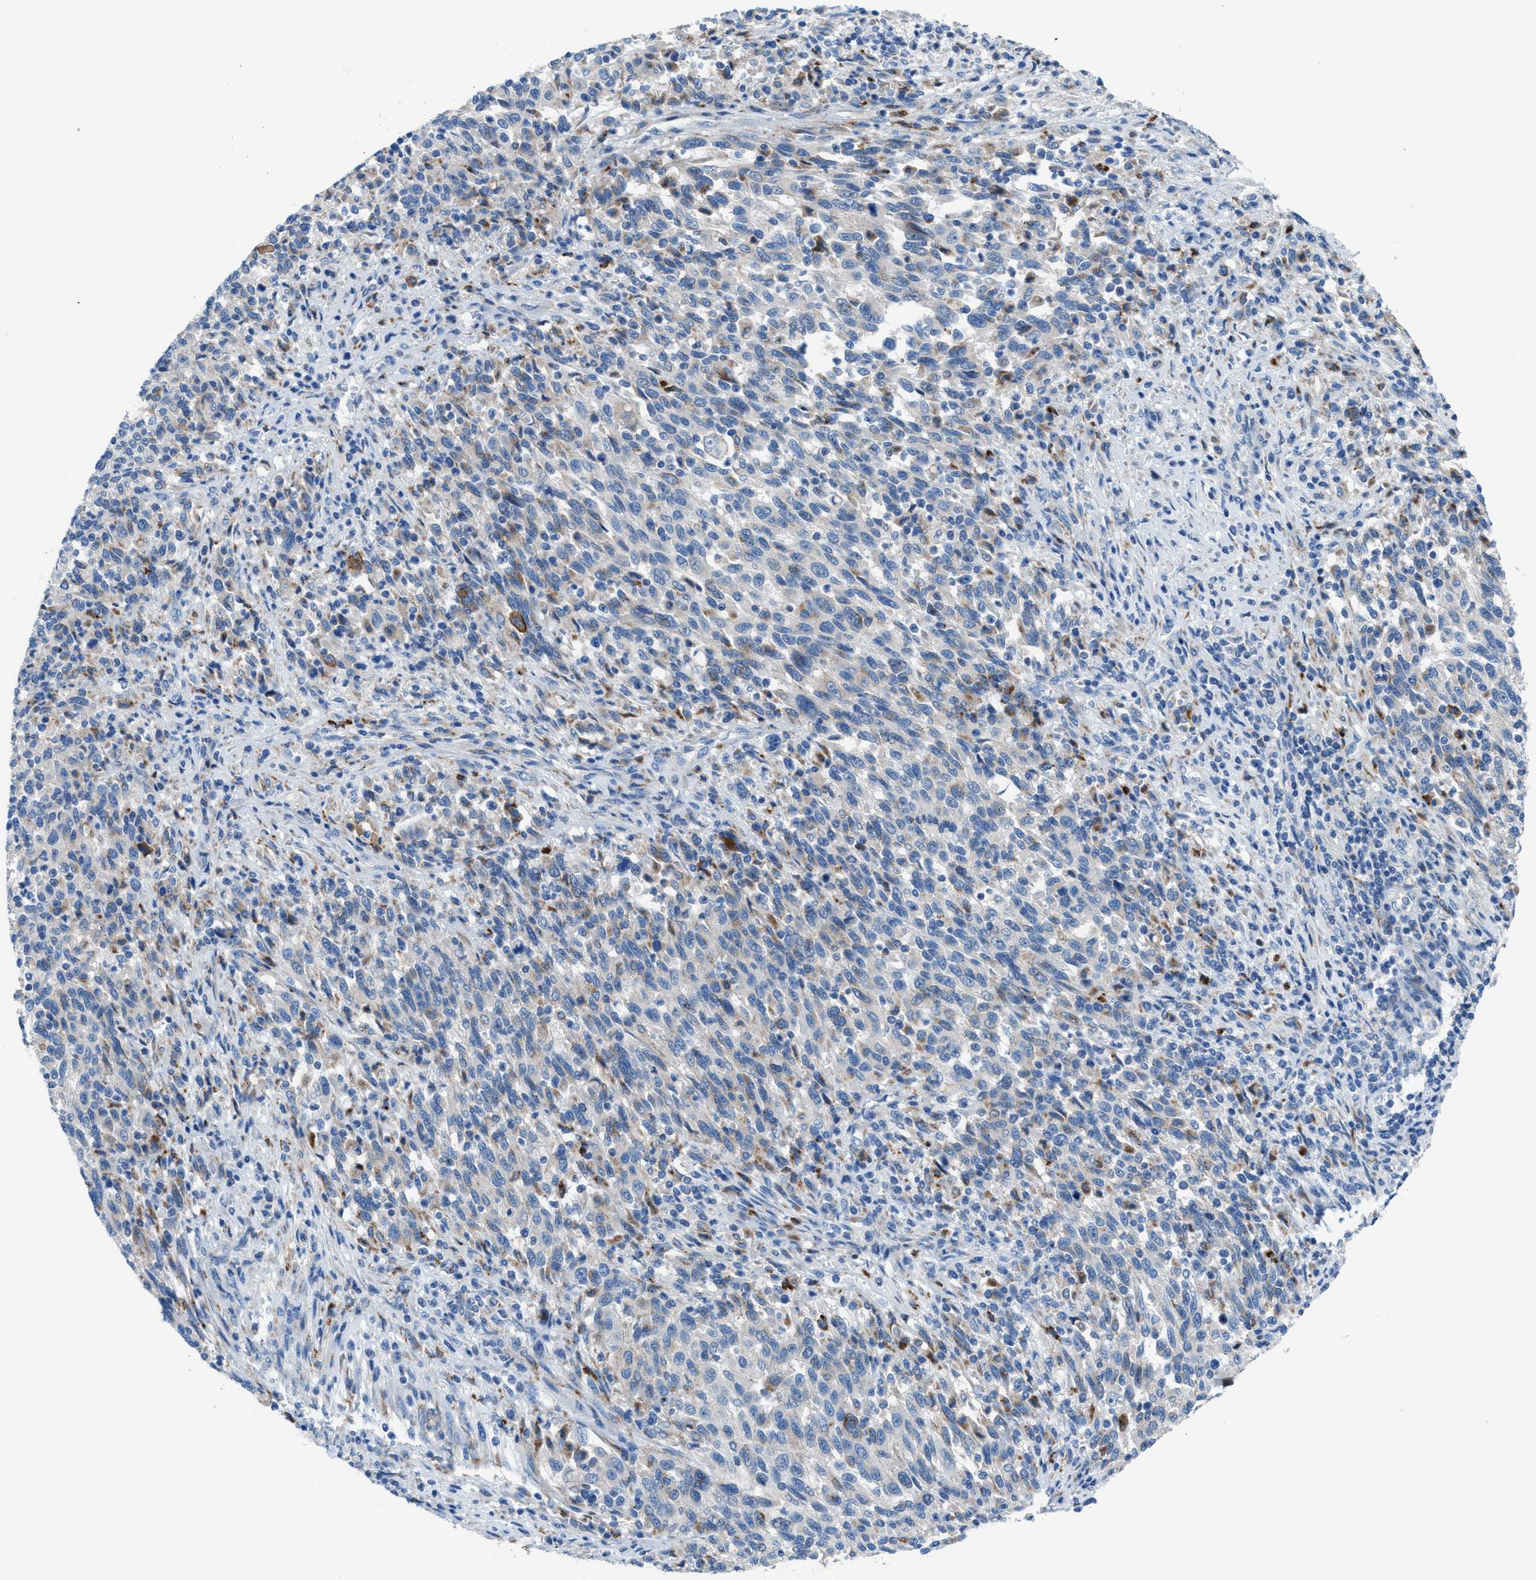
{"staining": {"intensity": "negative", "quantity": "none", "location": "none"}, "tissue": "melanoma", "cell_type": "Tumor cells", "image_type": "cancer", "snomed": [{"axis": "morphology", "description": "Malignant melanoma, Metastatic site"}, {"axis": "topography", "description": "Lymph node"}], "caption": "This is an IHC image of malignant melanoma (metastatic site). There is no staining in tumor cells.", "gene": "CD1B", "patient": {"sex": "male", "age": 61}}